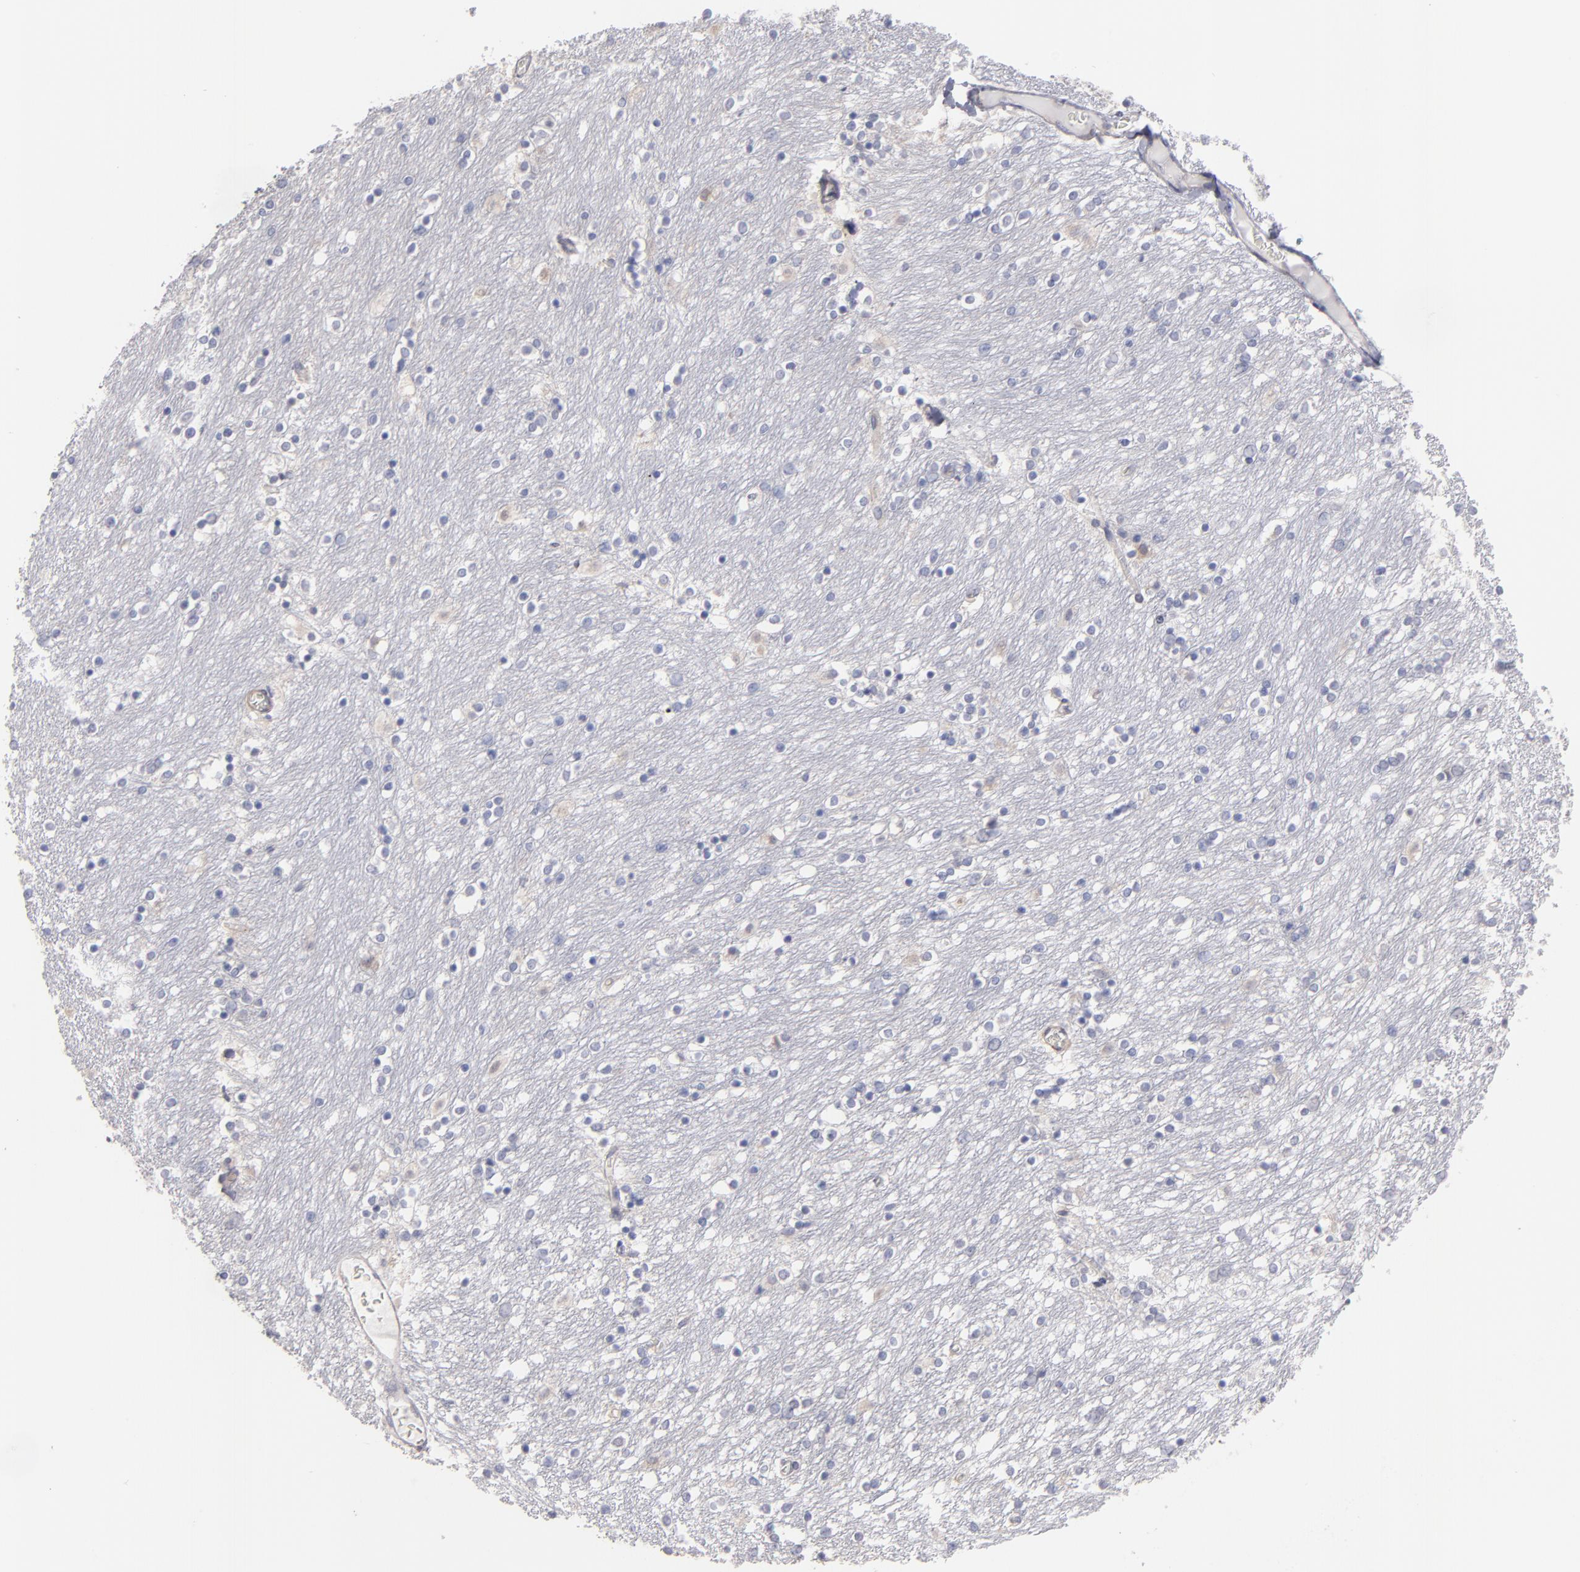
{"staining": {"intensity": "weak", "quantity": "<25%", "location": "cytoplasmic/membranous"}, "tissue": "caudate", "cell_type": "Glial cells", "image_type": "normal", "snomed": [{"axis": "morphology", "description": "Normal tissue, NOS"}, {"axis": "topography", "description": "Lateral ventricle wall"}], "caption": "Photomicrograph shows no protein positivity in glial cells of normal caudate. The staining is performed using DAB brown chromogen with nuclei counter-stained in using hematoxylin.", "gene": "SLMAP", "patient": {"sex": "female", "age": 54}}